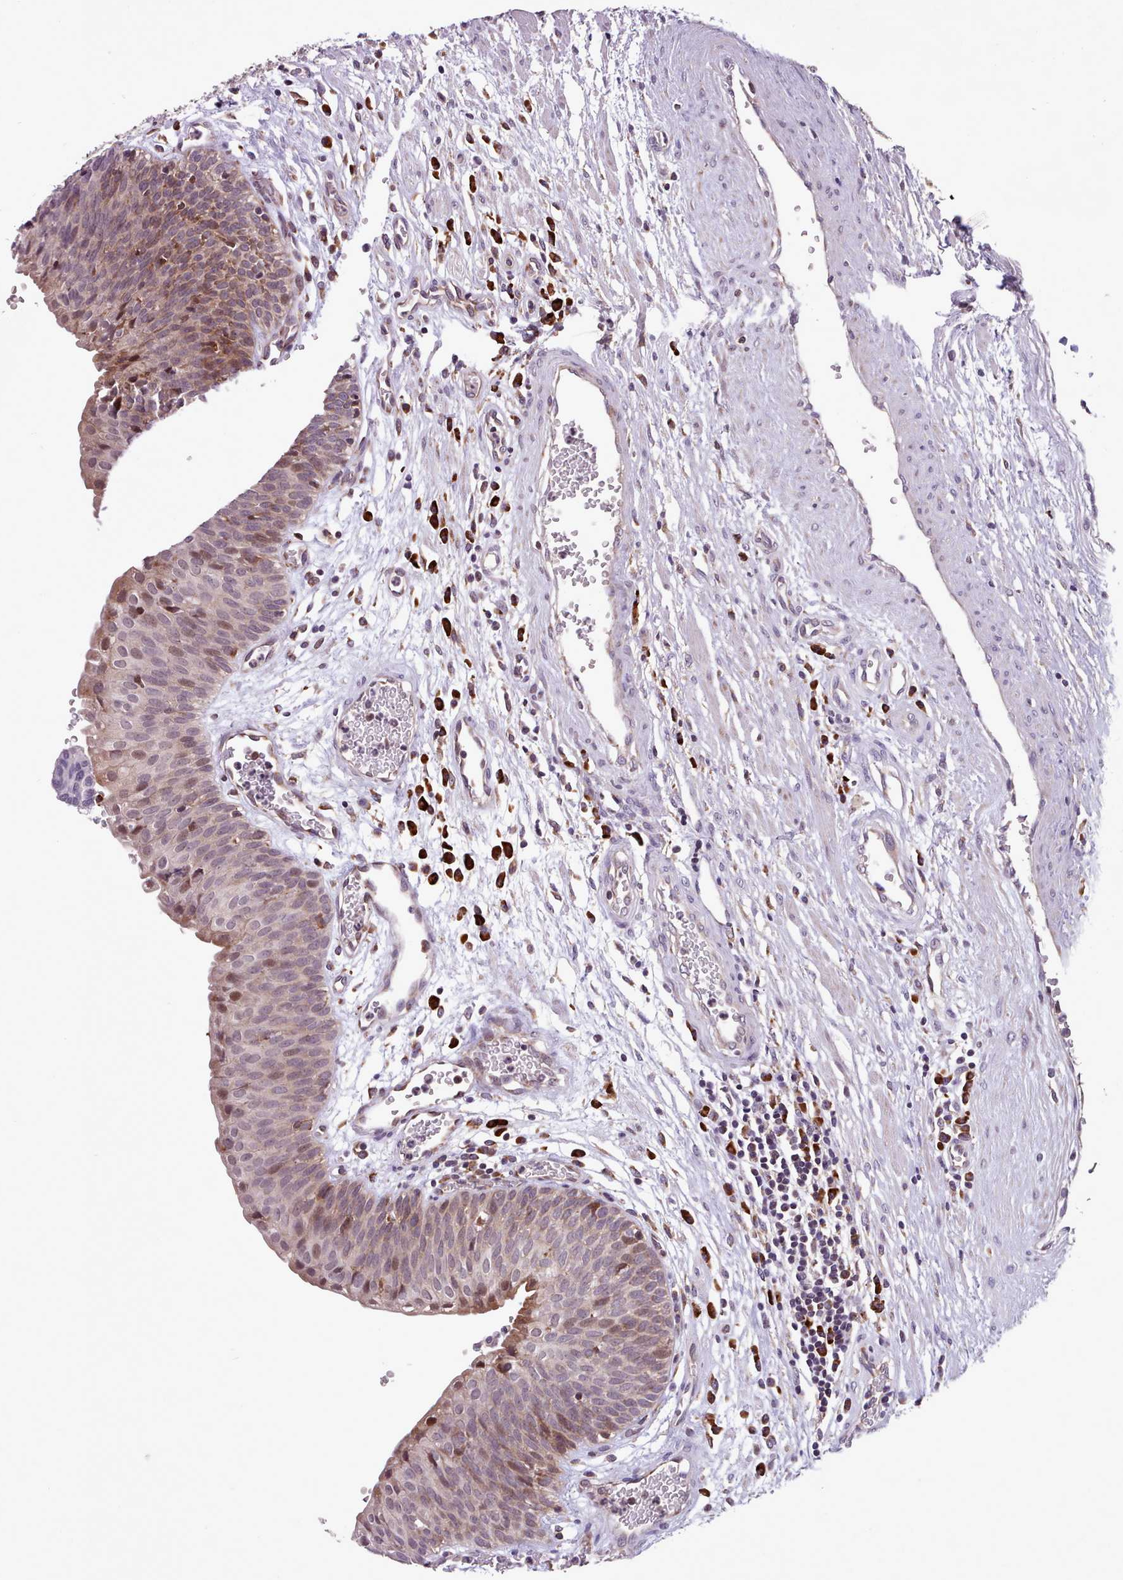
{"staining": {"intensity": "moderate", "quantity": "<25%", "location": "cytoplasmic/membranous,nuclear"}, "tissue": "urinary bladder", "cell_type": "Urothelial cells", "image_type": "normal", "snomed": [{"axis": "morphology", "description": "Normal tissue, NOS"}, {"axis": "topography", "description": "Urinary bladder"}], "caption": "The immunohistochemical stain highlights moderate cytoplasmic/membranous,nuclear positivity in urothelial cells of normal urinary bladder. The staining is performed using DAB (3,3'-diaminobenzidine) brown chromogen to label protein expression. The nuclei are counter-stained blue using hematoxylin.", "gene": "TTLL3", "patient": {"sex": "male", "age": 55}}